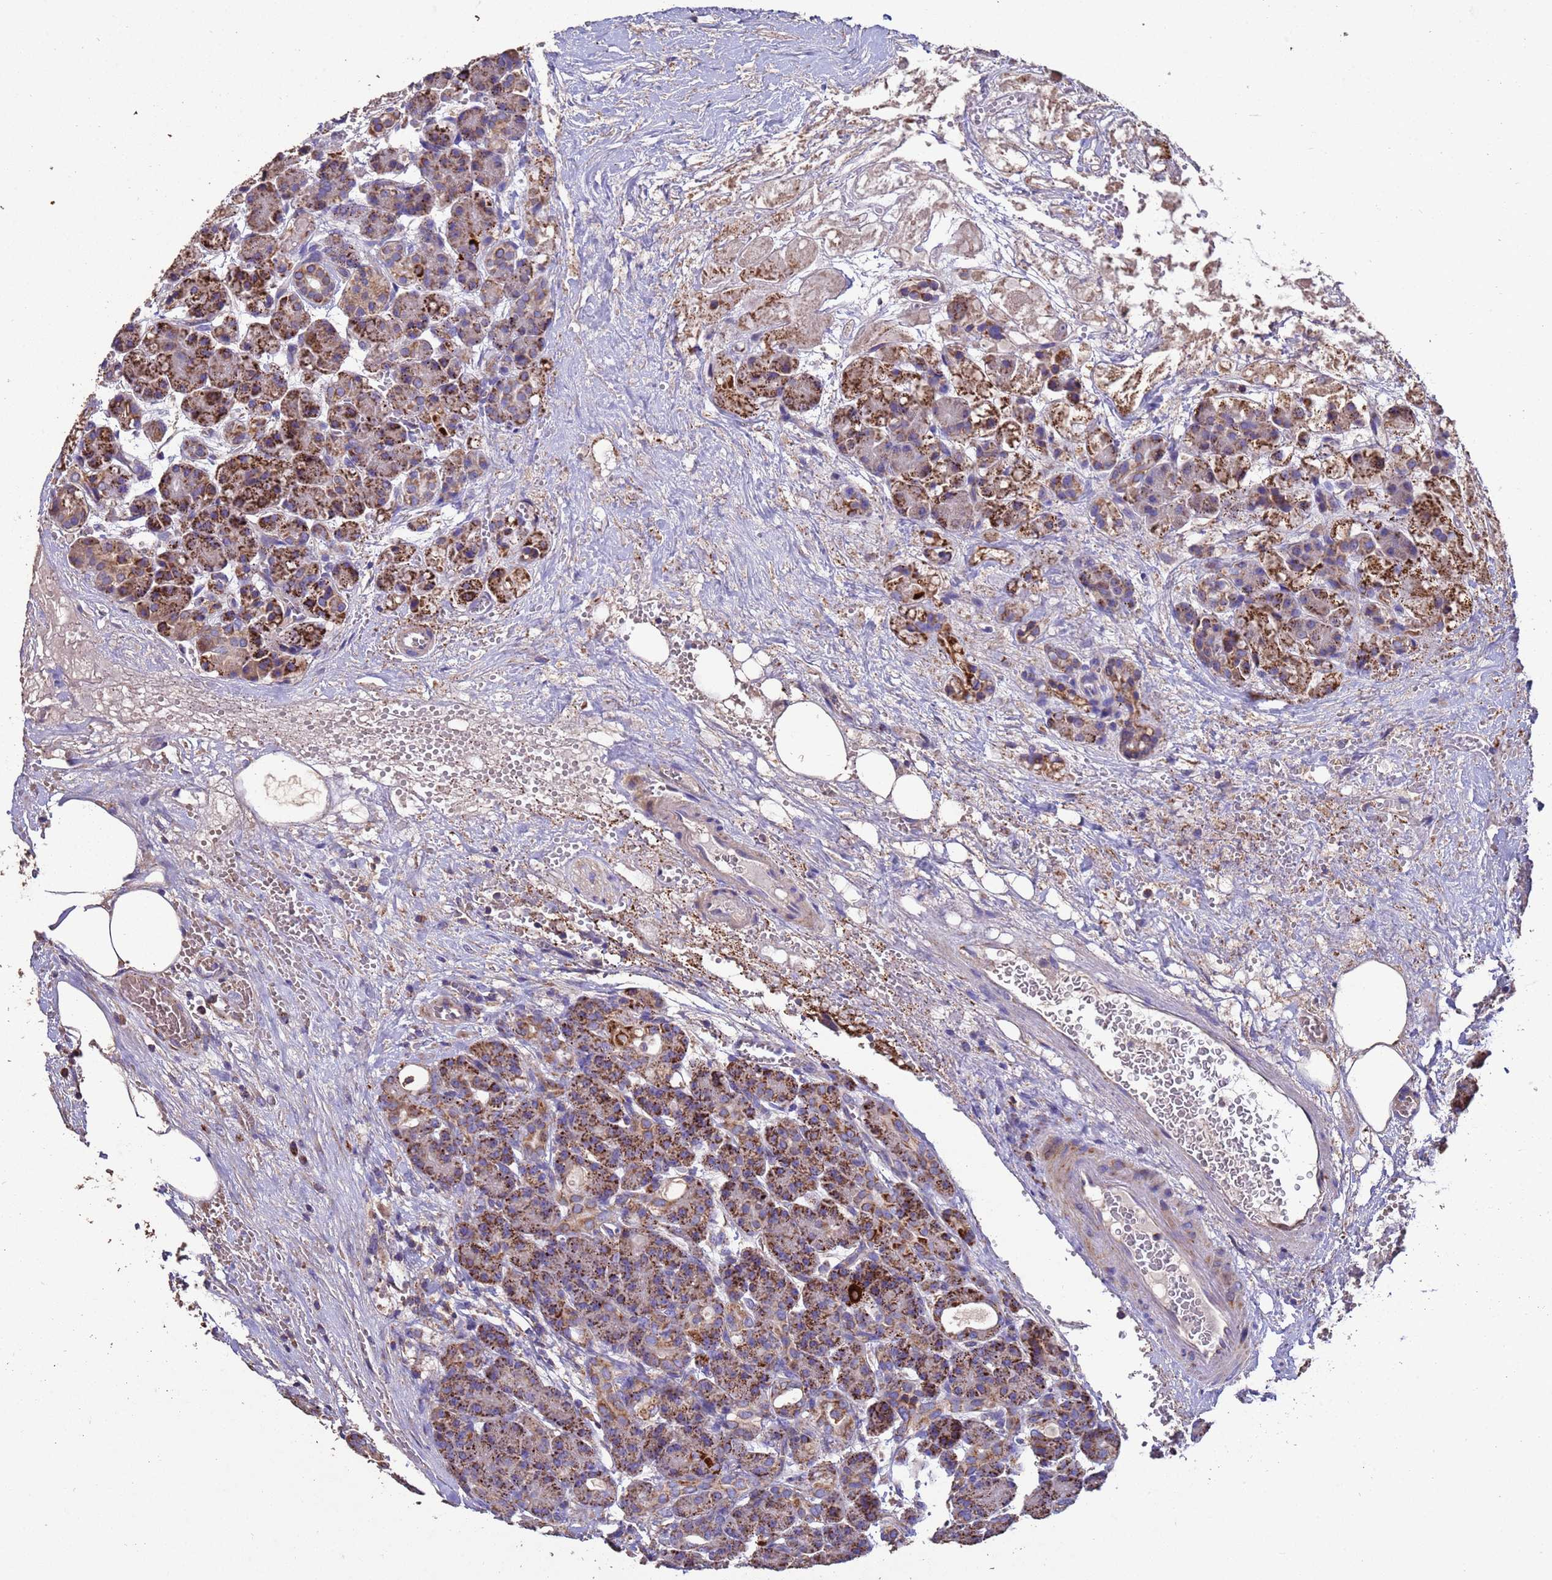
{"staining": {"intensity": "strong", "quantity": ">75%", "location": "cytoplasmic/membranous"}, "tissue": "pancreas", "cell_type": "Exocrine glandular cells", "image_type": "normal", "snomed": [{"axis": "morphology", "description": "Normal tissue, NOS"}, {"axis": "topography", "description": "Pancreas"}], "caption": "A brown stain shows strong cytoplasmic/membranous positivity of a protein in exocrine glandular cells of normal pancreas.", "gene": "ZNFX1", "patient": {"sex": "male", "age": 63}}